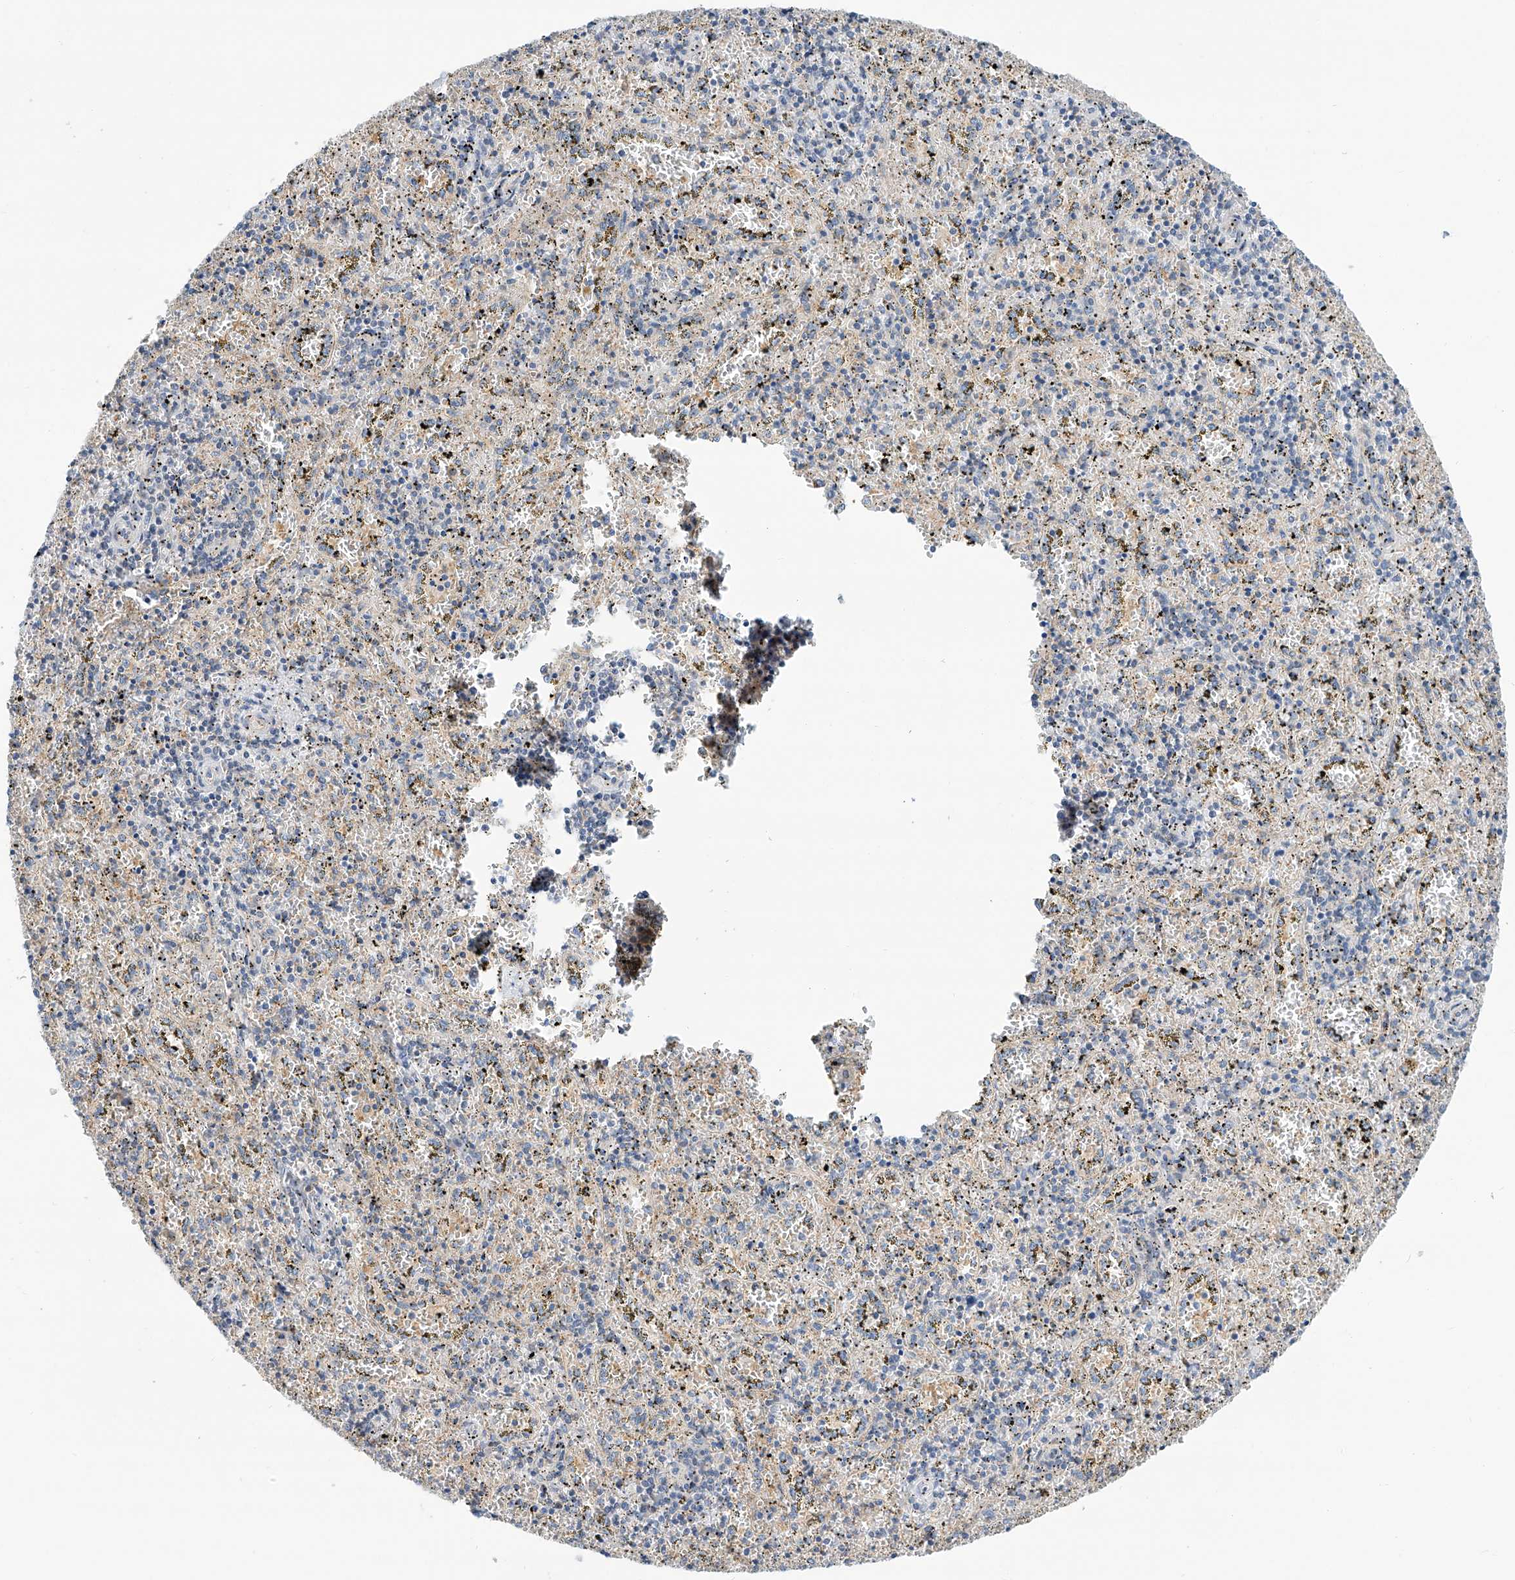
{"staining": {"intensity": "weak", "quantity": "<25%", "location": "cytoplasmic/membranous"}, "tissue": "spleen", "cell_type": "Cells in red pulp", "image_type": "normal", "snomed": [{"axis": "morphology", "description": "Normal tissue, NOS"}, {"axis": "topography", "description": "Spleen"}], "caption": "Immunohistochemistry image of normal spleen: spleen stained with DAB demonstrates no significant protein expression in cells in red pulp. The staining was performed using DAB to visualize the protein expression in brown, while the nuclei were stained in blue with hematoxylin (Magnification: 20x).", "gene": "SLC22A7", "patient": {"sex": "male", "age": 11}}